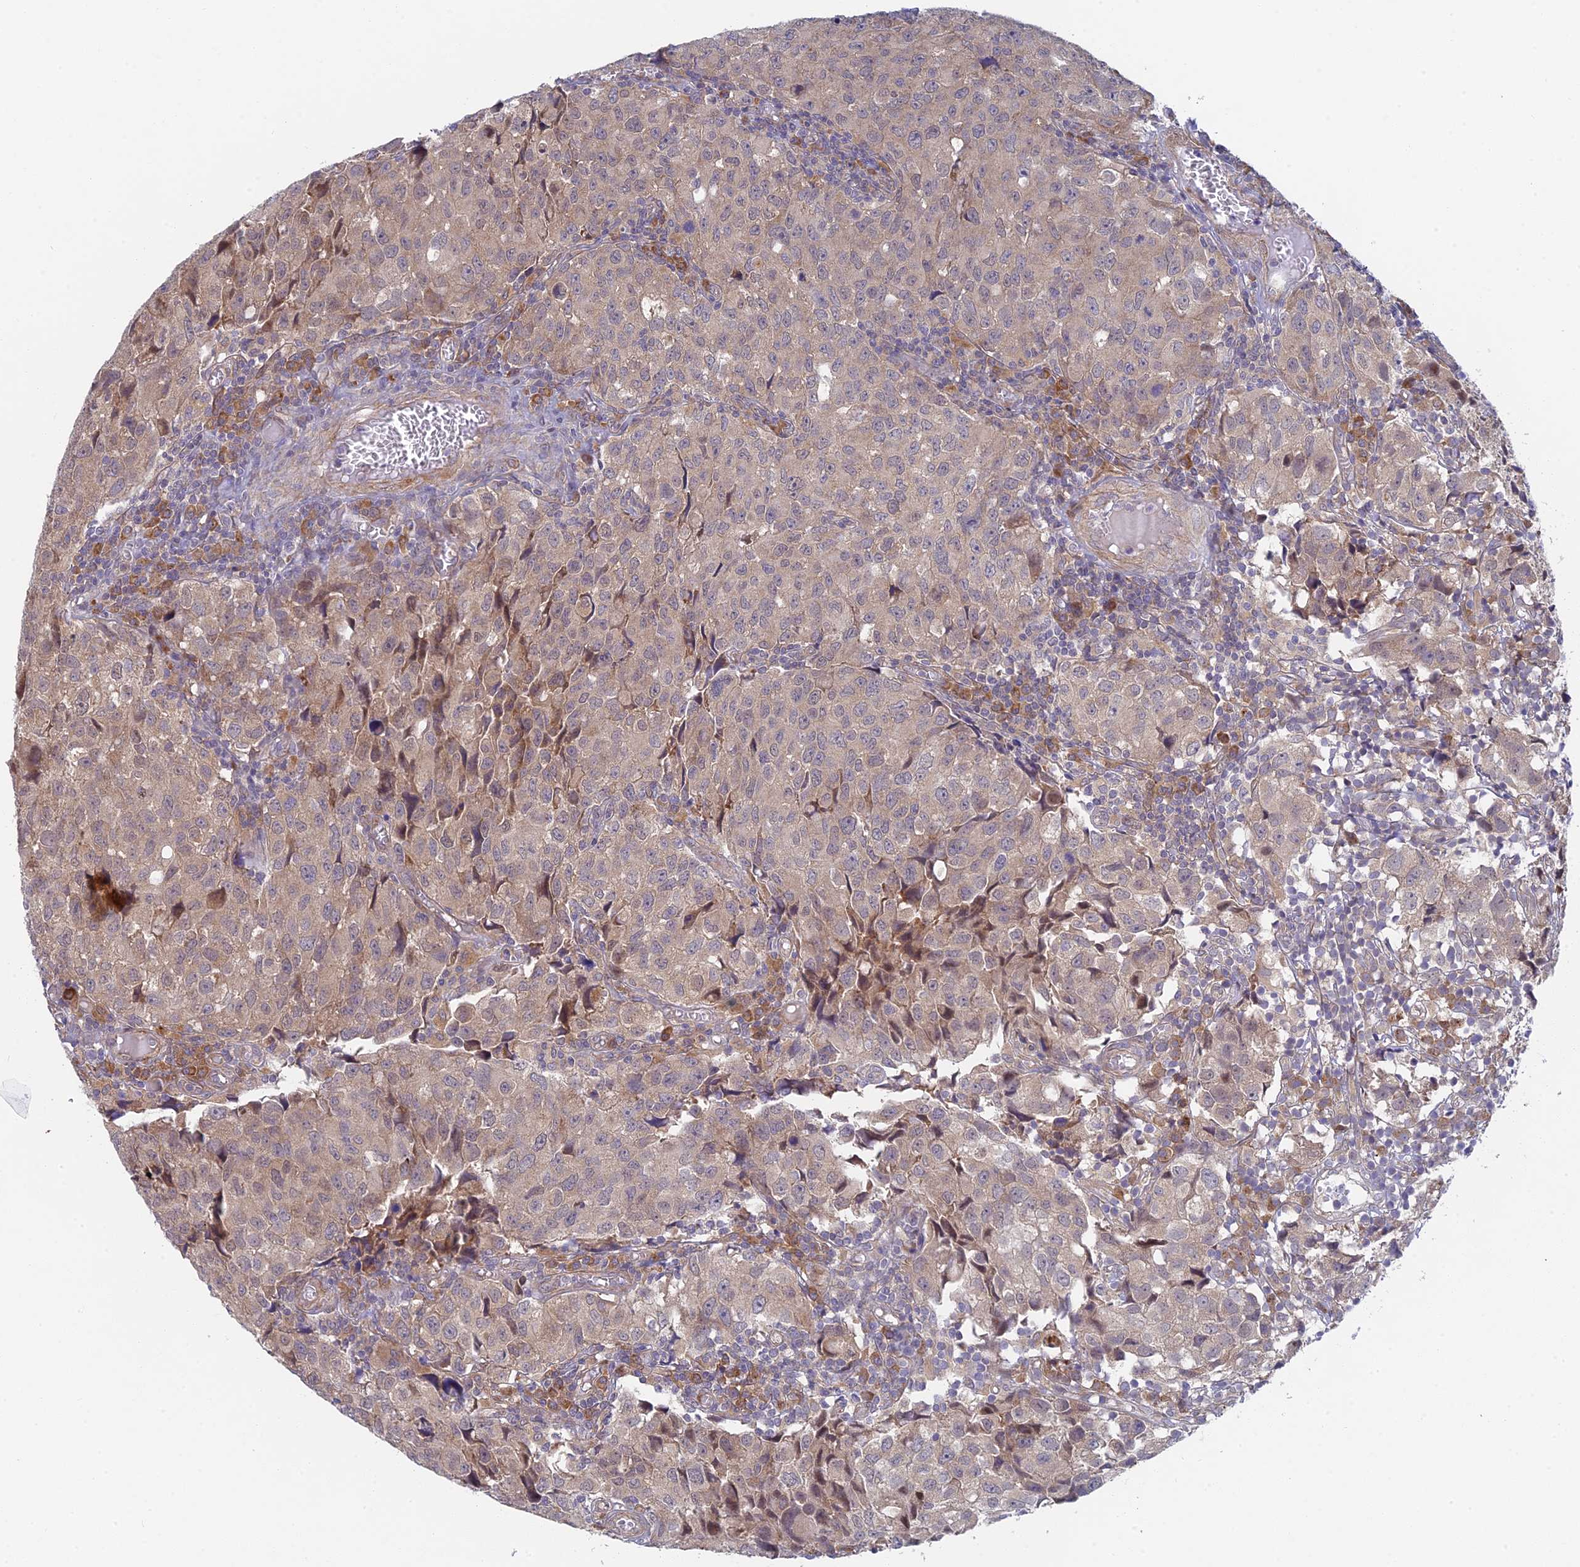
{"staining": {"intensity": "weak", "quantity": "<25%", "location": "cytoplasmic/membranous"}, "tissue": "urothelial cancer", "cell_type": "Tumor cells", "image_type": "cancer", "snomed": [{"axis": "morphology", "description": "Urothelial carcinoma, High grade"}, {"axis": "topography", "description": "Urinary bladder"}], "caption": "Urothelial cancer was stained to show a protein in brown. There is no significant expression in tumor cells.", "gene": "INCA1", "patient": {"sex": "female", "age": 75}}